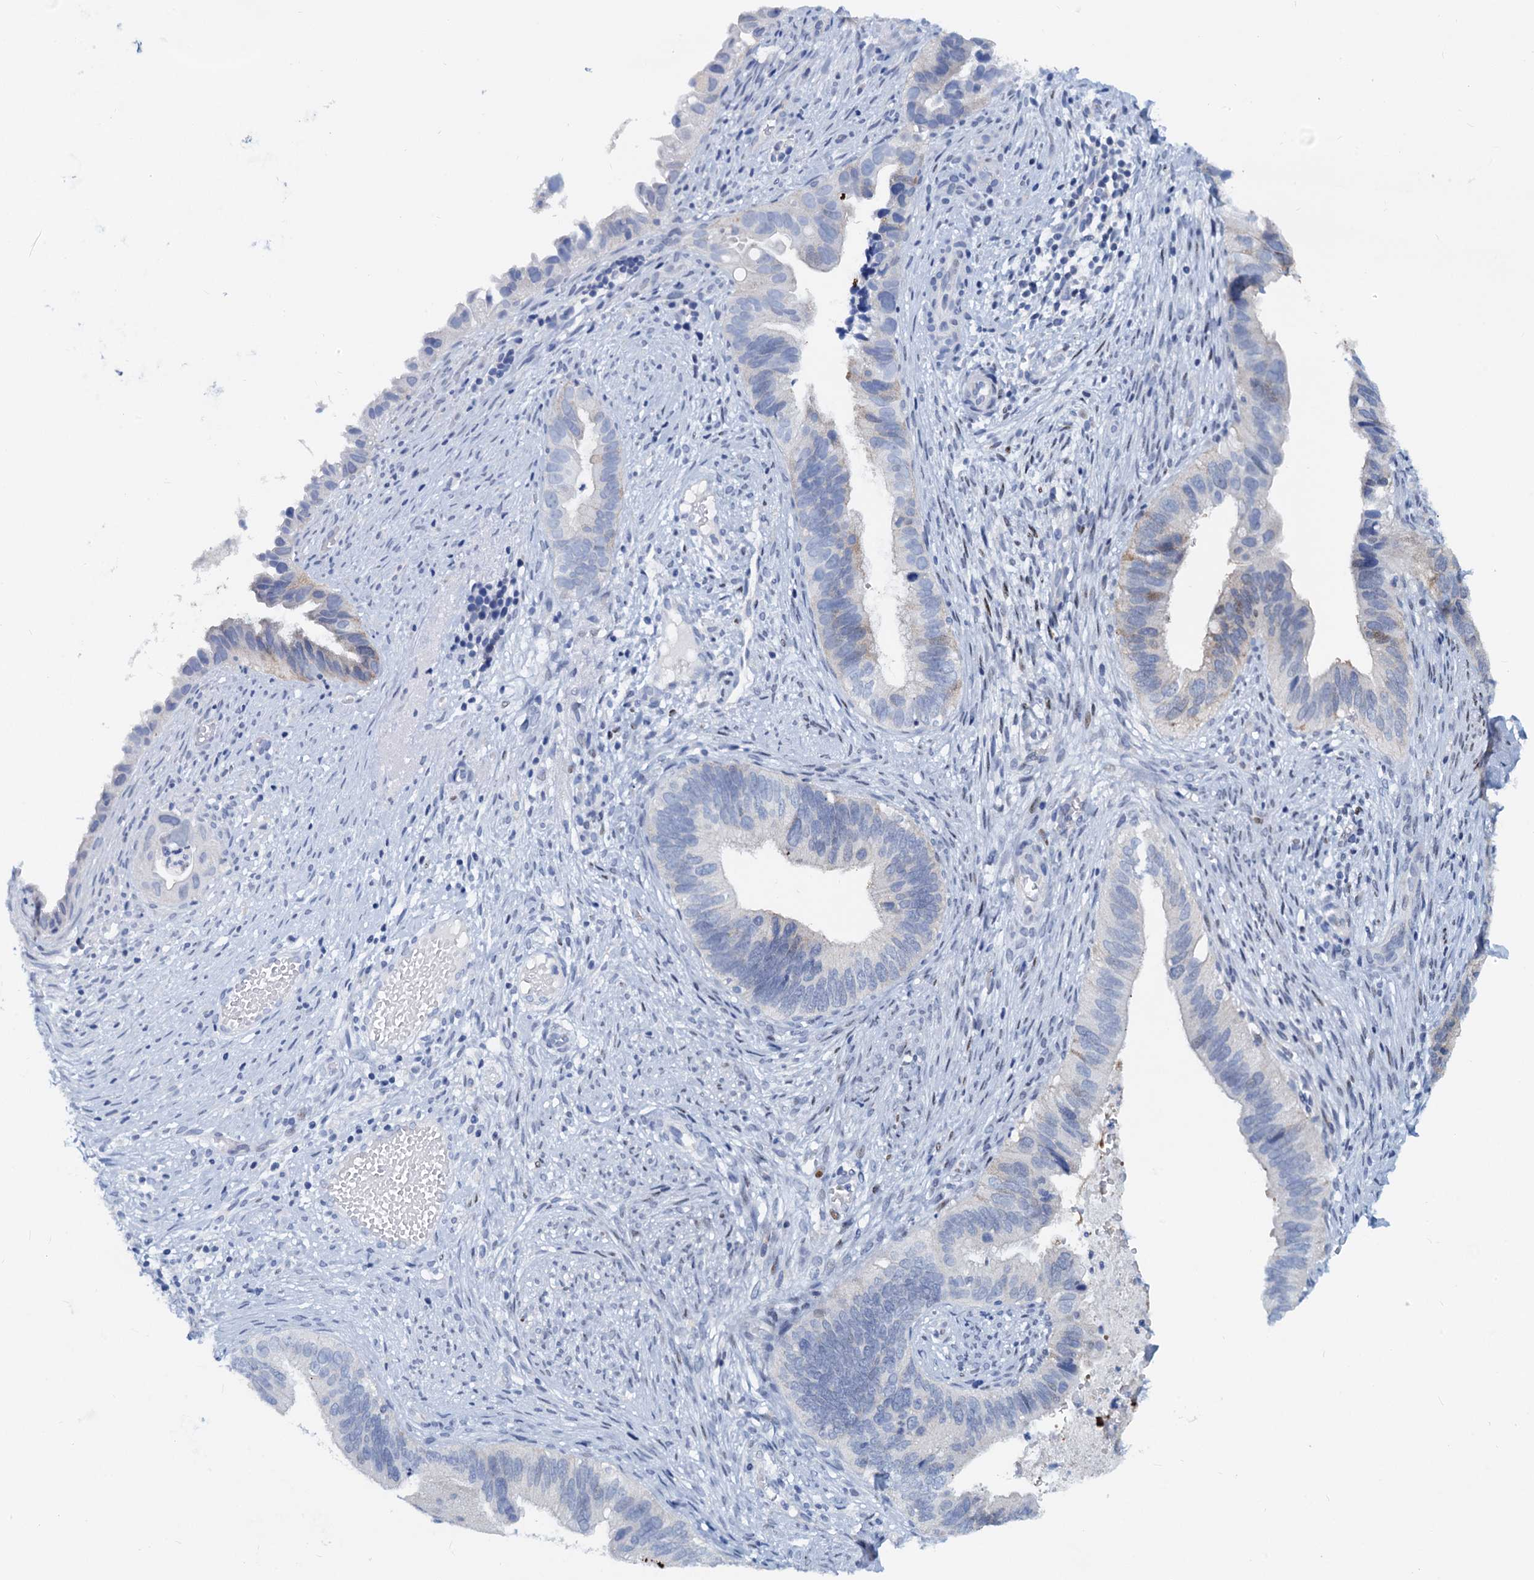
{"staining": {"intensity": "negative", "quantity": "none", "location": "none"}, "tissue": "cervical cancer", "cell_type": "Tumor cells", "image_type": "cancer", "snomed": [{"axis": "morphology", "description": "Adenocarcinoma, NOS"}, {"axis": "topography", "description": "Cervix"}], "caption": "Immunohistochemistry of cervical cancer displays no staining in tumor cells.", "gene": "PTGES3", "patient": {"sex": "female", "age": 42}}